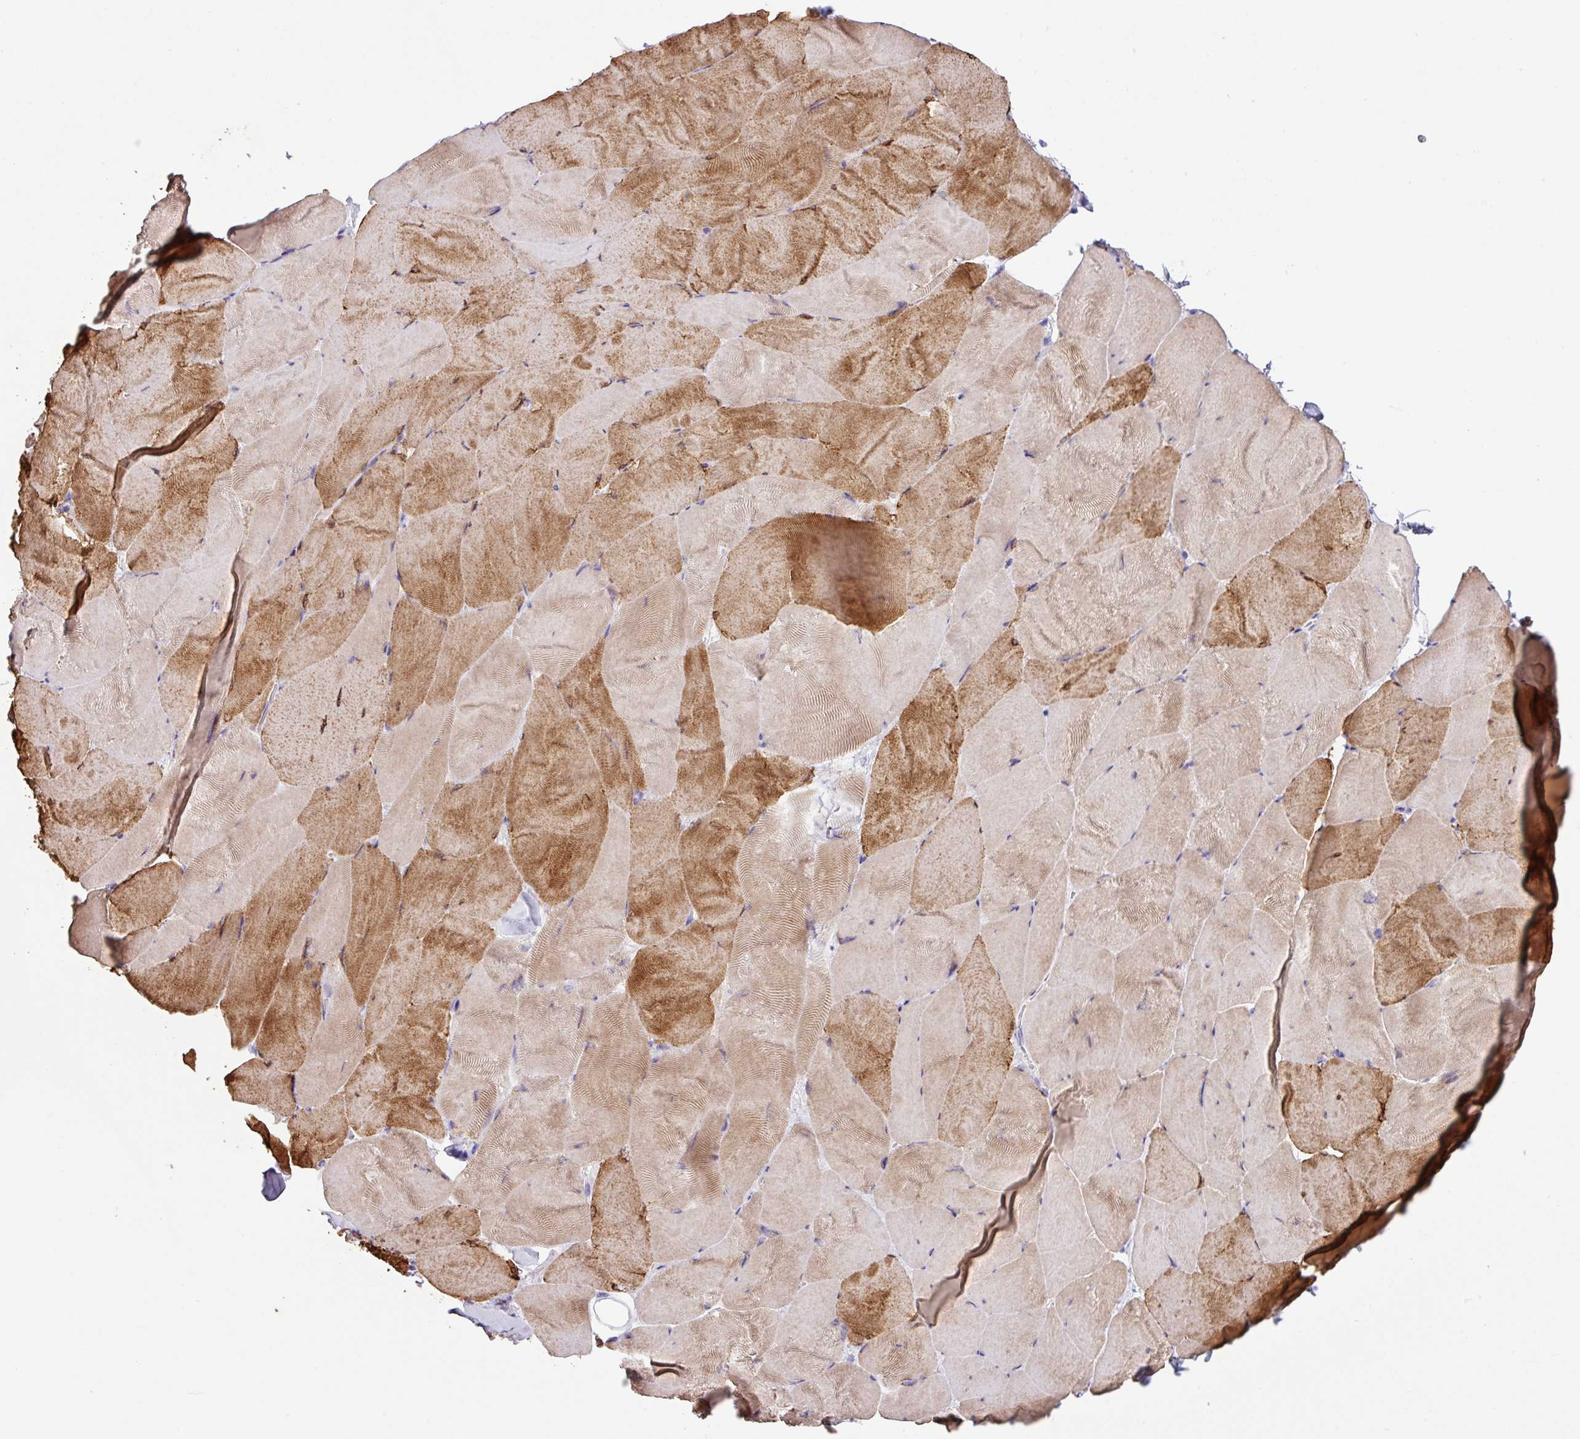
{"staining": {"intensity": "moderate", "quantity": "25%-75%", "location": "cytoplasmic/membranous"}, "tissue": "skeletal muscle", "cell_type": "Myocytes", "image_type": "normal", "snomed": [{"axis": "morphology", "description": "Normal tissue, NOS"}, {"axis": "topography", "description": "Skeletal muscle"}], "caption": "Immunohistochemical staining of benign skeletal muscle shows medium levels of moderate cytoplasmic/membranous positivity in approximately 25%-75% of myocytes.", "gene": "ZG16", "patient": {"sex": "female", "age": 64}}